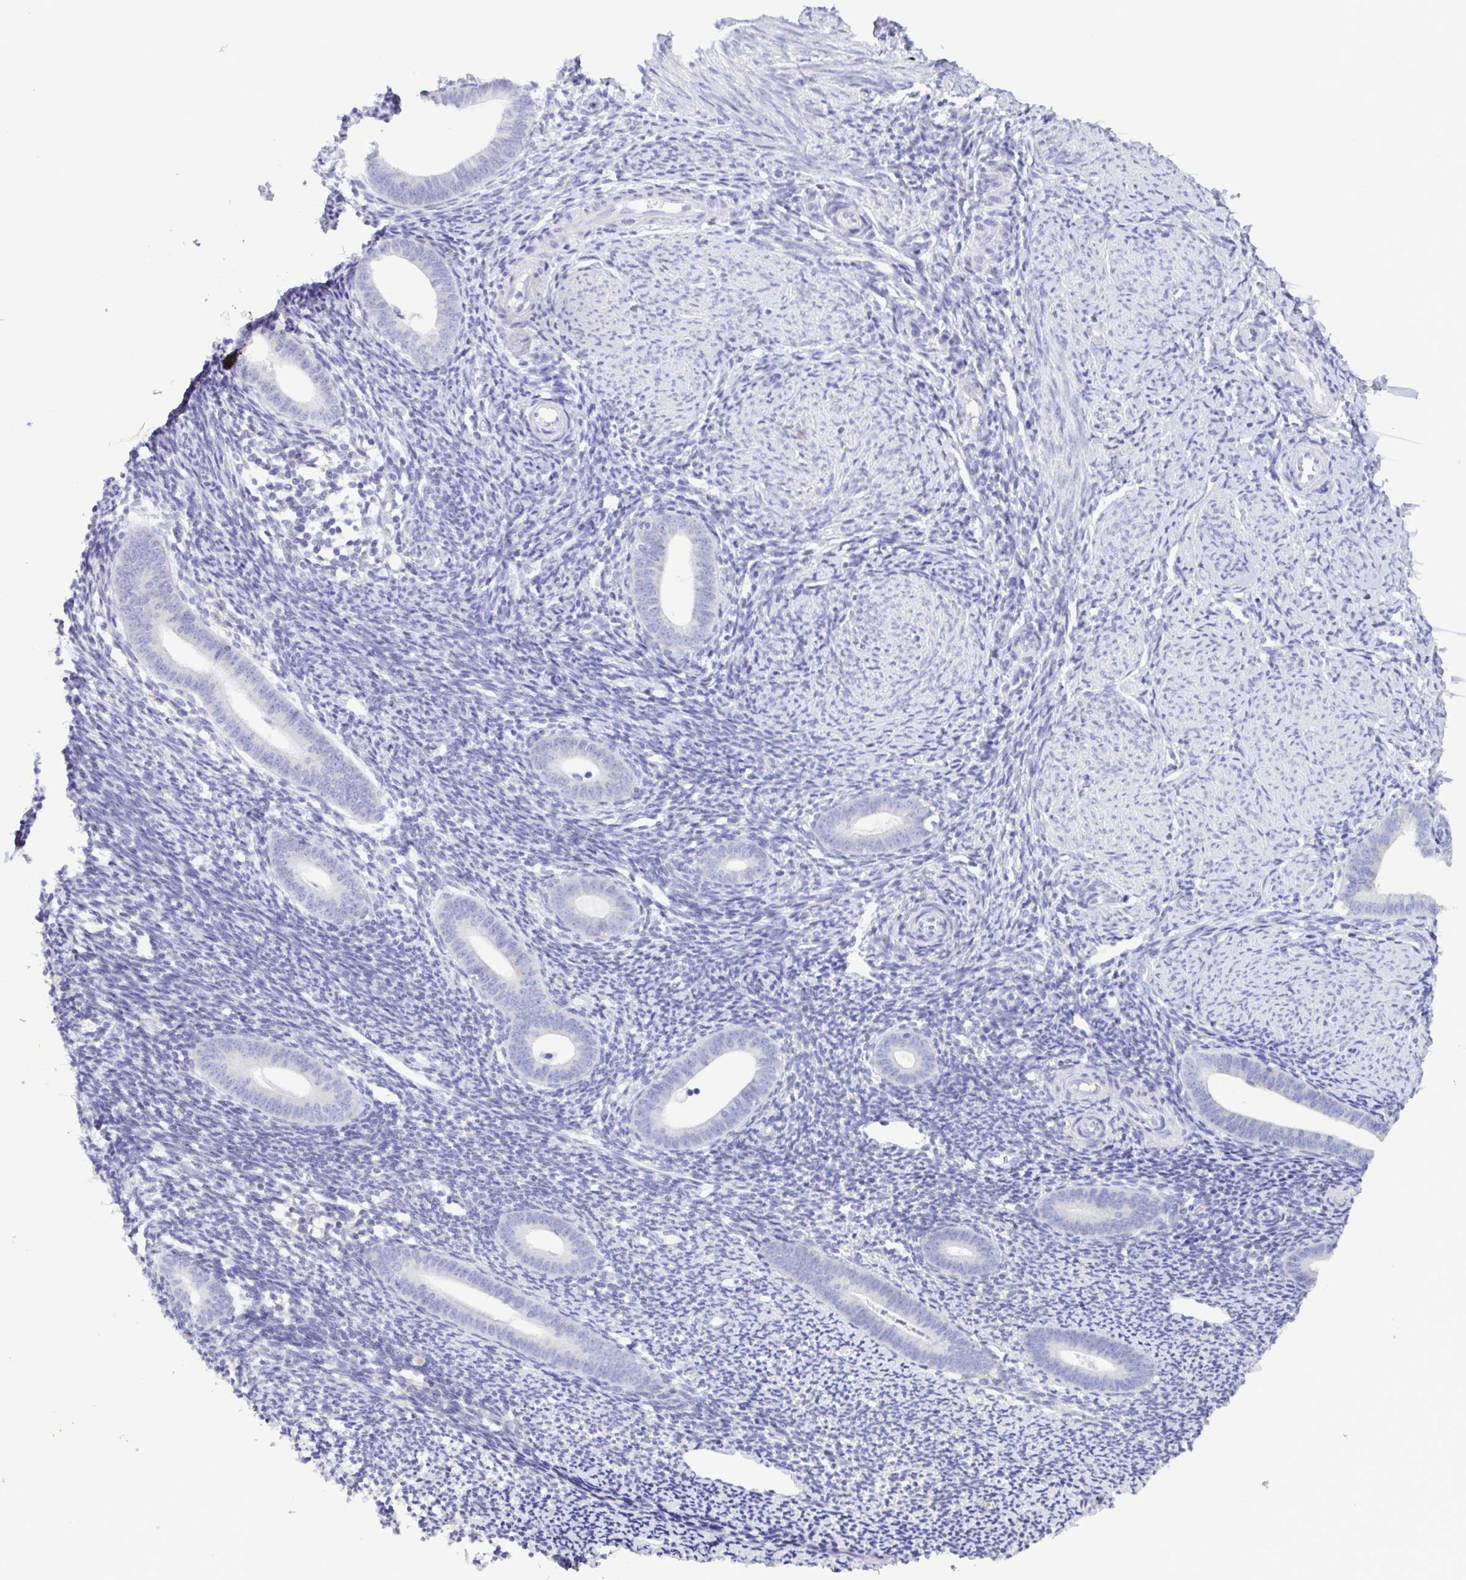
{"staining": {"intensity": "negative", "quantity": "none", "location": "none"}, "tissue": "endometrium", "cell_type": "Cells in endometrial stroma", "image_type": "normal", "snomed": [{"axis": "morphology", "description": "Normal tissue, NOS"}, {"axis": "topography", "description": "Endometrium"}], "caption": "High magnification brightfield microscopy of normal endometrium stained with DAB (brown) and counterstained with hematoxylin (blue): cells in endometrial stroma show no significant positivity. The staining is performed using DAB (3,3'-diaminobenzidine) brown chromogen with nuclei counter-stained in using hematoxylin.", "gene": "TNNI3", "patient": {"sex": "female", "age": 39}}